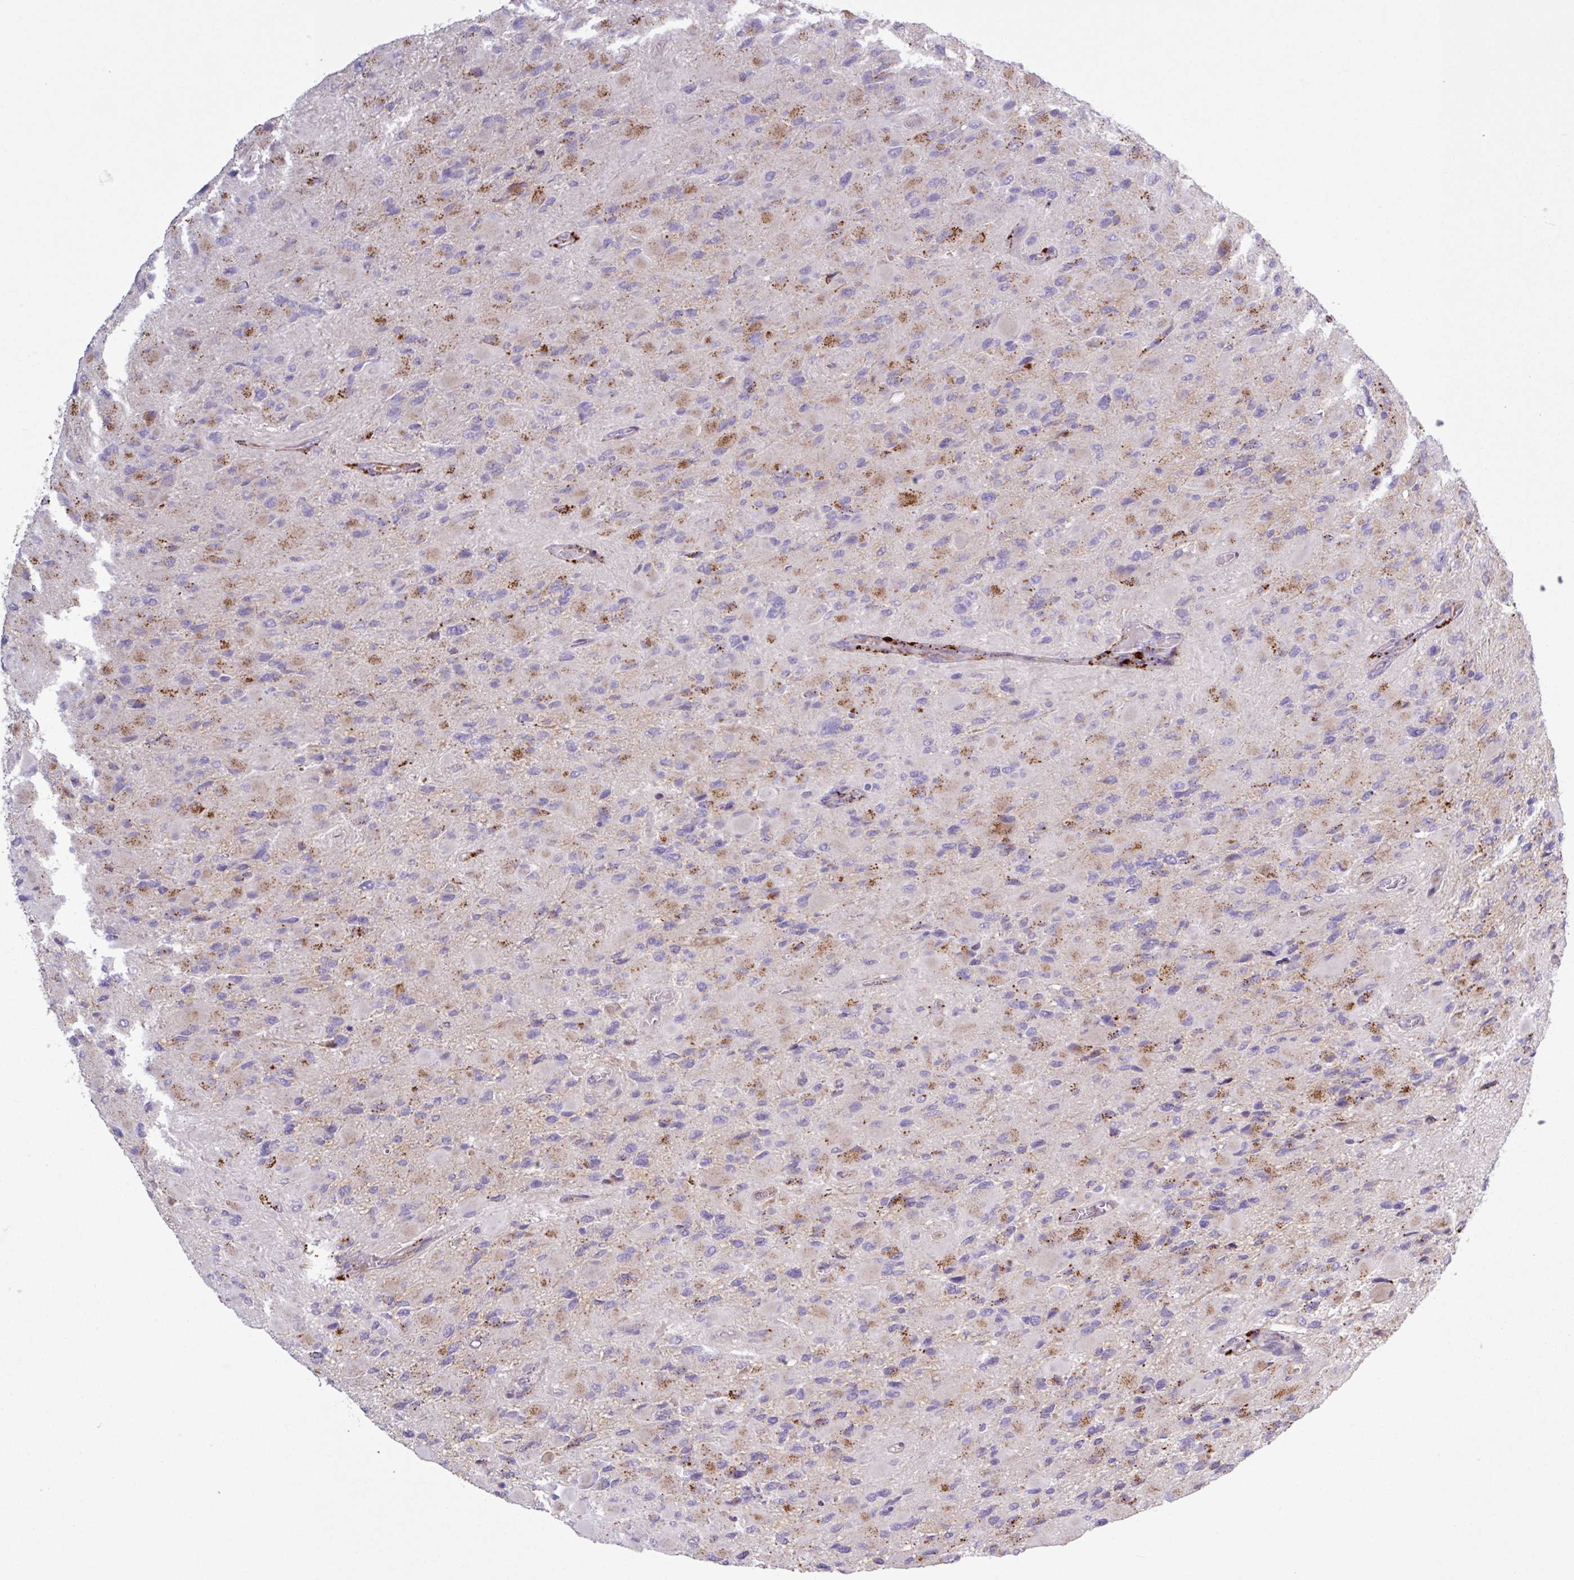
{"staining": {"intensity": "moderate", "quantity": "25%-75%", "location": "cytoplasmic/membranous"}, "tissue": "glioma", "cell_type": "Tumor cells", "image_type": "cancer", "snomed": [{"axis": "morphology", "description": "Glioma, malignant, High grade"}, {"axis": "topography", "description": "Cerebral cortex"}], "caption": "This micrograph demonstrates immunohistochemistry staining of human malignant glioma (high-grade), with medium moderate cytoplasmic/membranous expression in about 25%-75% of tumor cells.", "gene": "C4B", "patient": {"sex": "female", "age": 36}}